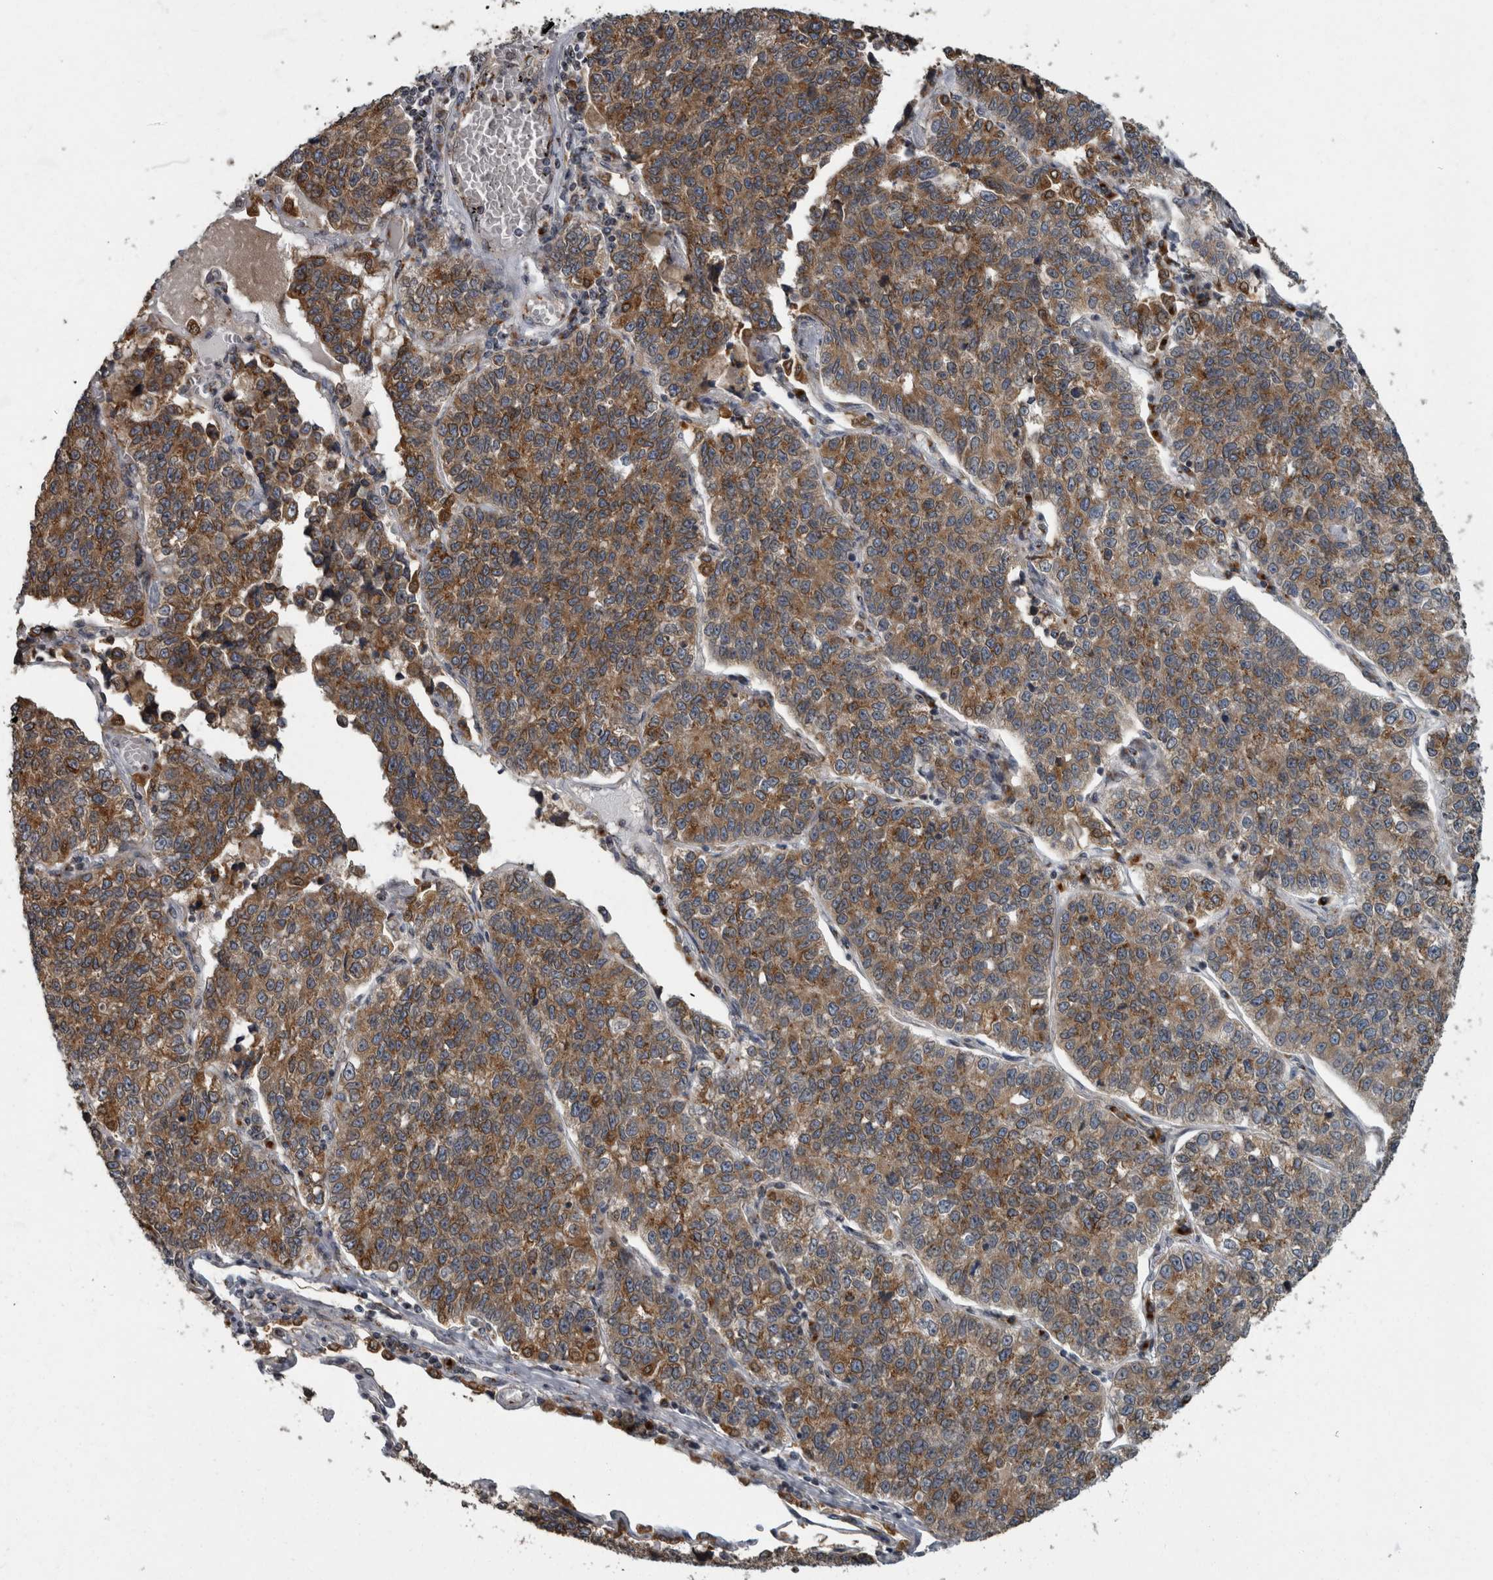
{"staining": {"intensity": "moderate", "quantity": ">75%", "location": "cytoplasmic/membranous"}, "tissue": "lung cancer", "cell_type": "Tumor cells", "image_type": "cancer", "snomed": [{"axis": "morphology", "description": "Adenocarcinoma, NOS"}, {"axis": "topography", "description": "Lung"}], "caption": "The histopathology image displays immunohistochemical staining of lung cancer. There is moderate cytoplasmic/membranous staining is identified in about >75% of tumor cells. (IHC, brightfield microscopy, high magnification).", "gene": "LMAN2L", "patient": {"sex": "male", "age": 49}}